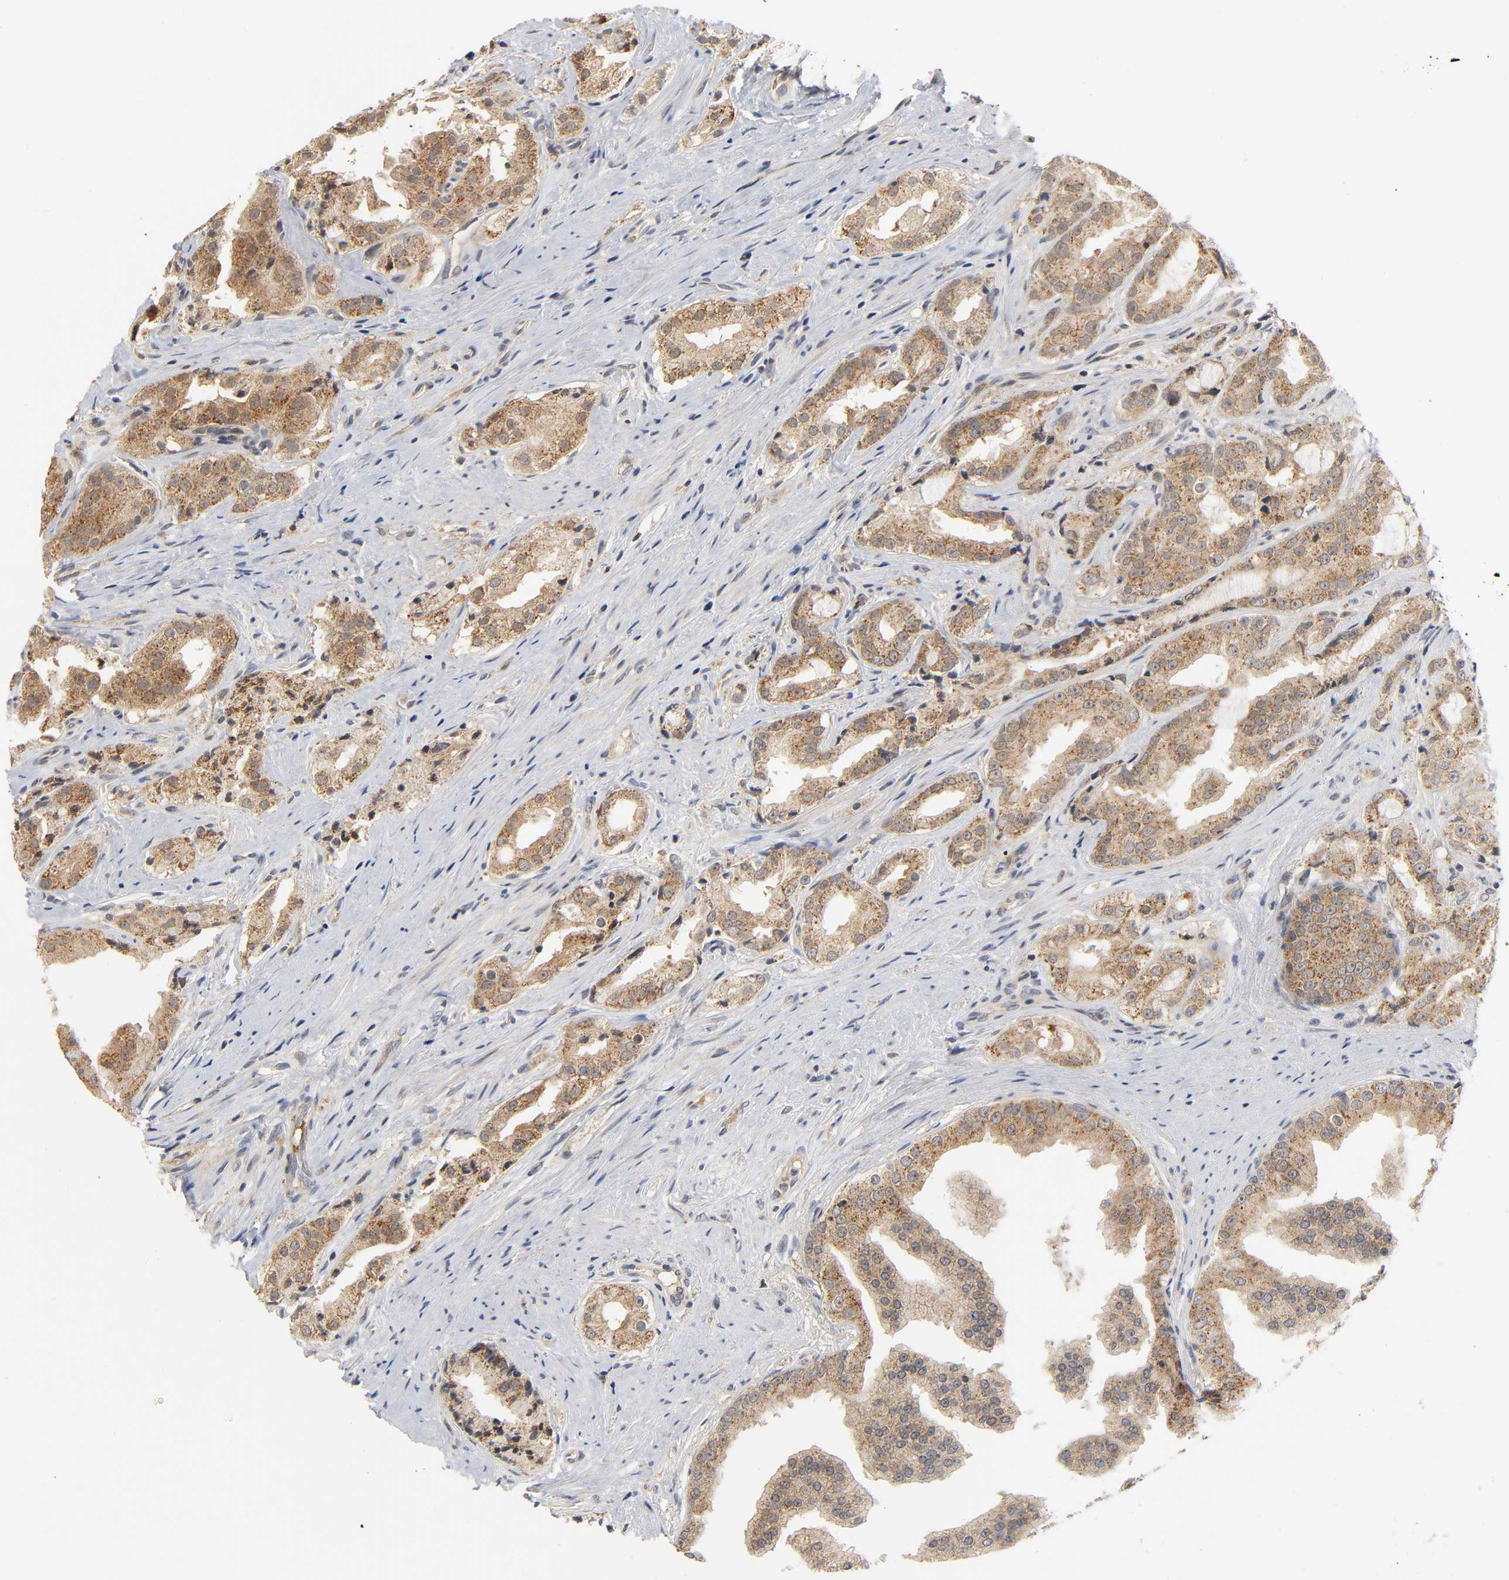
{"staining": {"intensity": "moderate", "quantity": ">75%", "location": "cytoplasmic/membranous"}, "tissue": "prostate cancer", "cell_type": "Tumor cells", "image_type": "cancer", "snomed": [{"axis": "morphology", "description": "Adenocarcinoma, High grade"}, {"axis": "topography", "description": "Prostate"}], "caption": "The photomicrograph demonstrates immunohistochemical staining of prostate cancer. There is moderate cytoplasmic/membranous staining is present in approximately >75% of tumor cells. The staining was performed using DAB to visualize the protein expression in brown, while the nuclei were stained in blue with hematoxylin (Magnification: 20x).", "gene": "NRP1", "patient": {"sex": "male", "age": 73}}